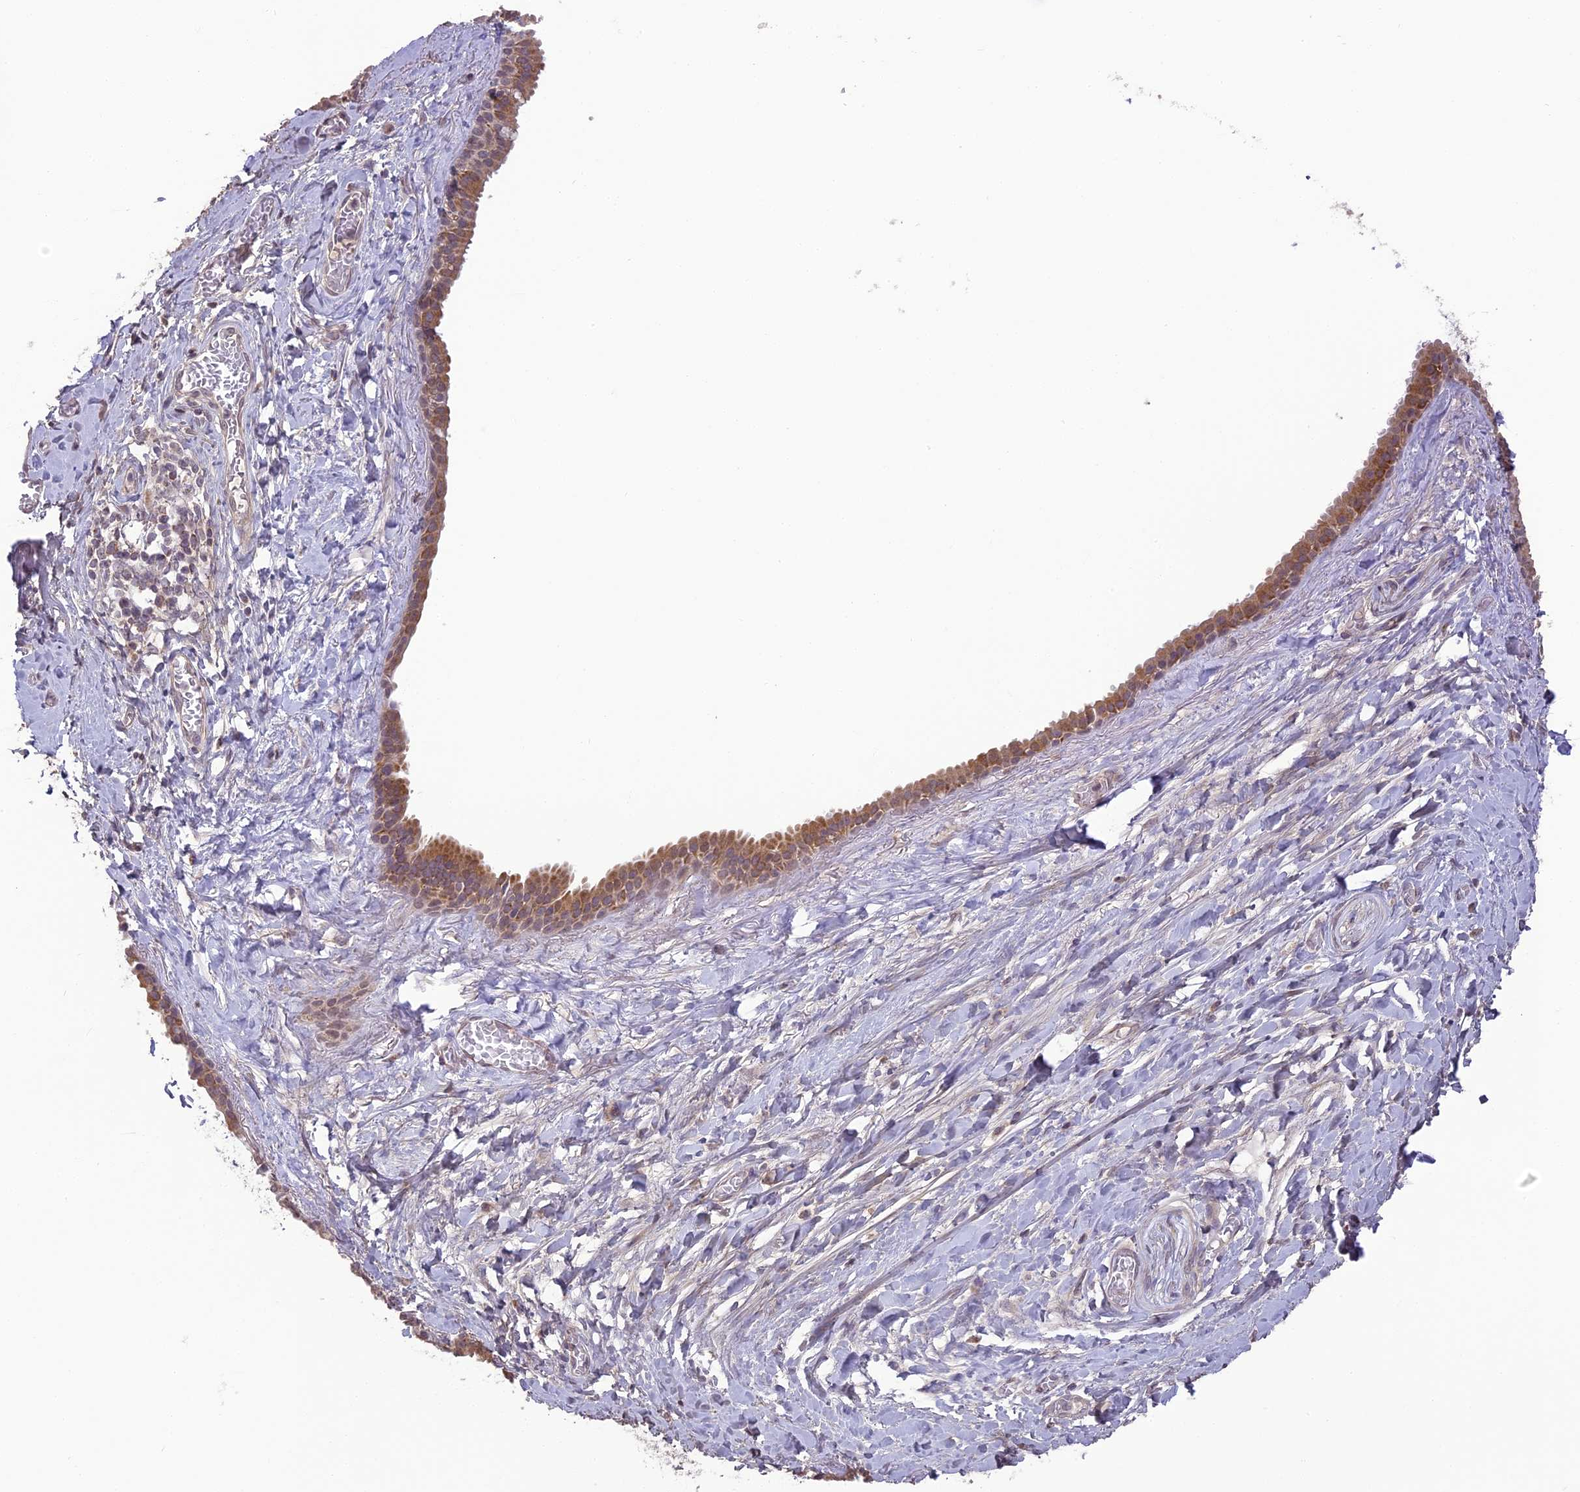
{"staining": {"intensity": "negative", "quantity": "none", "location": "none"}, "tissue": "adipose tissue", "cell_type": "Adipocytes", "image_type": "normal", "snomed": [{"axis": "morphology", "description": "Normal tissue, NOS"}, {"axis": "topography", "description": "Salivary gland"}, {"axis": "topography", "description": "Peripheral nerve tissue"}], "caption": "IHC histopathology image of benign adipose tissue: adipose tissue stained with DAB (3,3'-diaminobenzidine) displays no significant protein expression in adipocytes. (Brightfield microscopy of DAB (3,3'-diaminobenzidine) immunohistochemistry at high magnification).", "gene": "ERG28", "patient": {"sex": "male", "age": 62}}